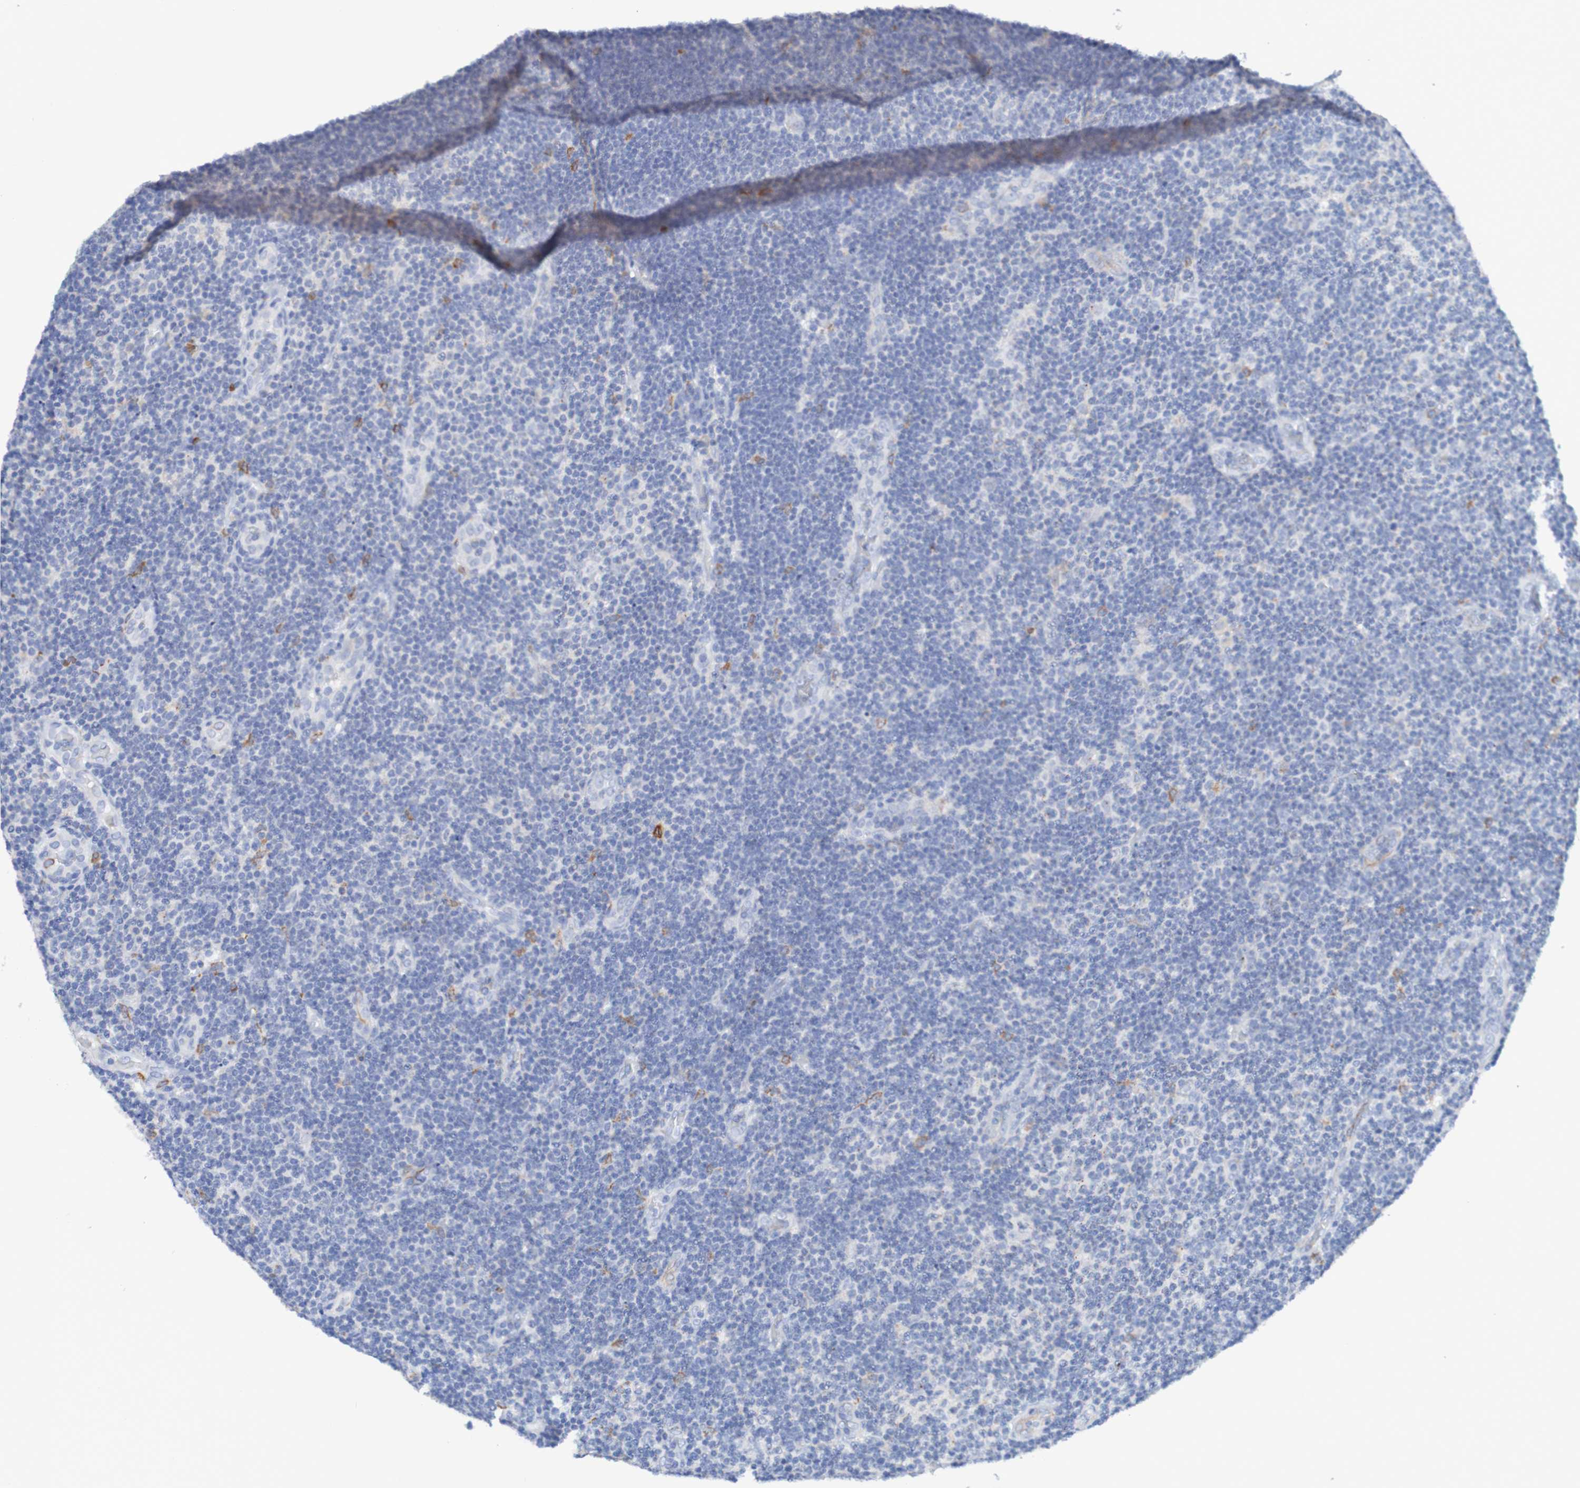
{"staining": {"intensity": "negative", "quantity": "none", "location": "none"}, "tissue": "lymphoma", "cell_type": "Tumor cells", "image_type": "cancer", "snomed": [{"axis": "morphology", "description": "Malignant lymphoma, non-Hodgkin's type, Low grade"}, {"axis": "topography", "description": "Lymph node"}], "caption": "DAB (3,3'-diaminobenzidine) immunohistochemical staining of low-grade malignant lymphoma, non-Hodgkin's type shows no significant expression in tumor cells.", "gene": "SEZ6", "patient": {"sex": "male", "age": 83}}